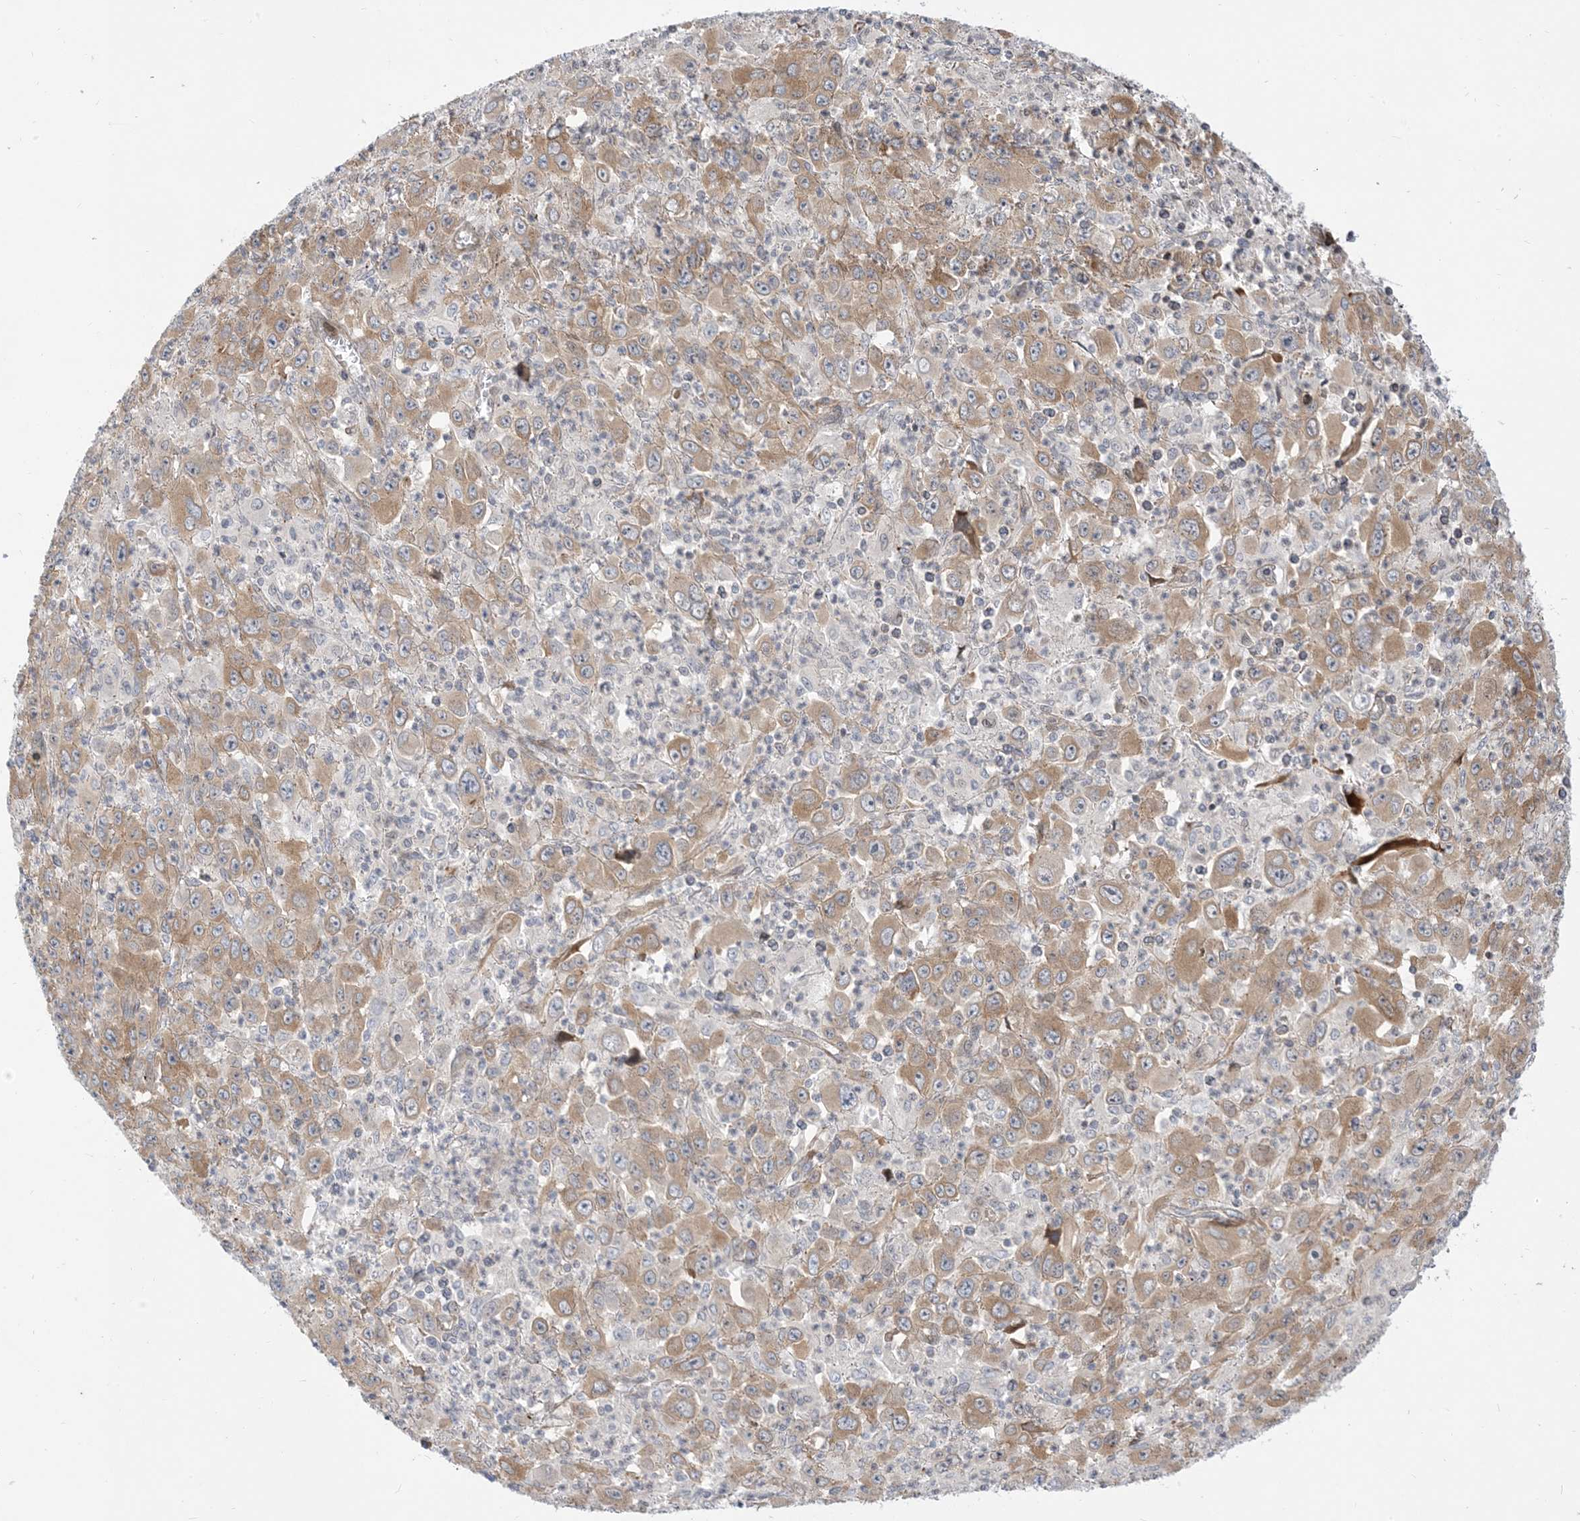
{"staining": {"intensity": "moderate", "quantity": ">75%", "location": "cytoplasmic/membranous"}, "tissue": "melanoma", "cell_type": "Tumor cells", "image_type": "cancer", "snomed": [{"axis": "morphology", "description": "Malignant melanoma, Metastatic site"}, {"axis": "topography", "description": "Skin"}], "caption": "A brown stain highlights moderate cytoplasmic/membranous expression of a protein in human malignant melanoma (metastatic site) tumor cells.", "gene": "TYSND1", "patient": {"sex": "female", "age": 56}}